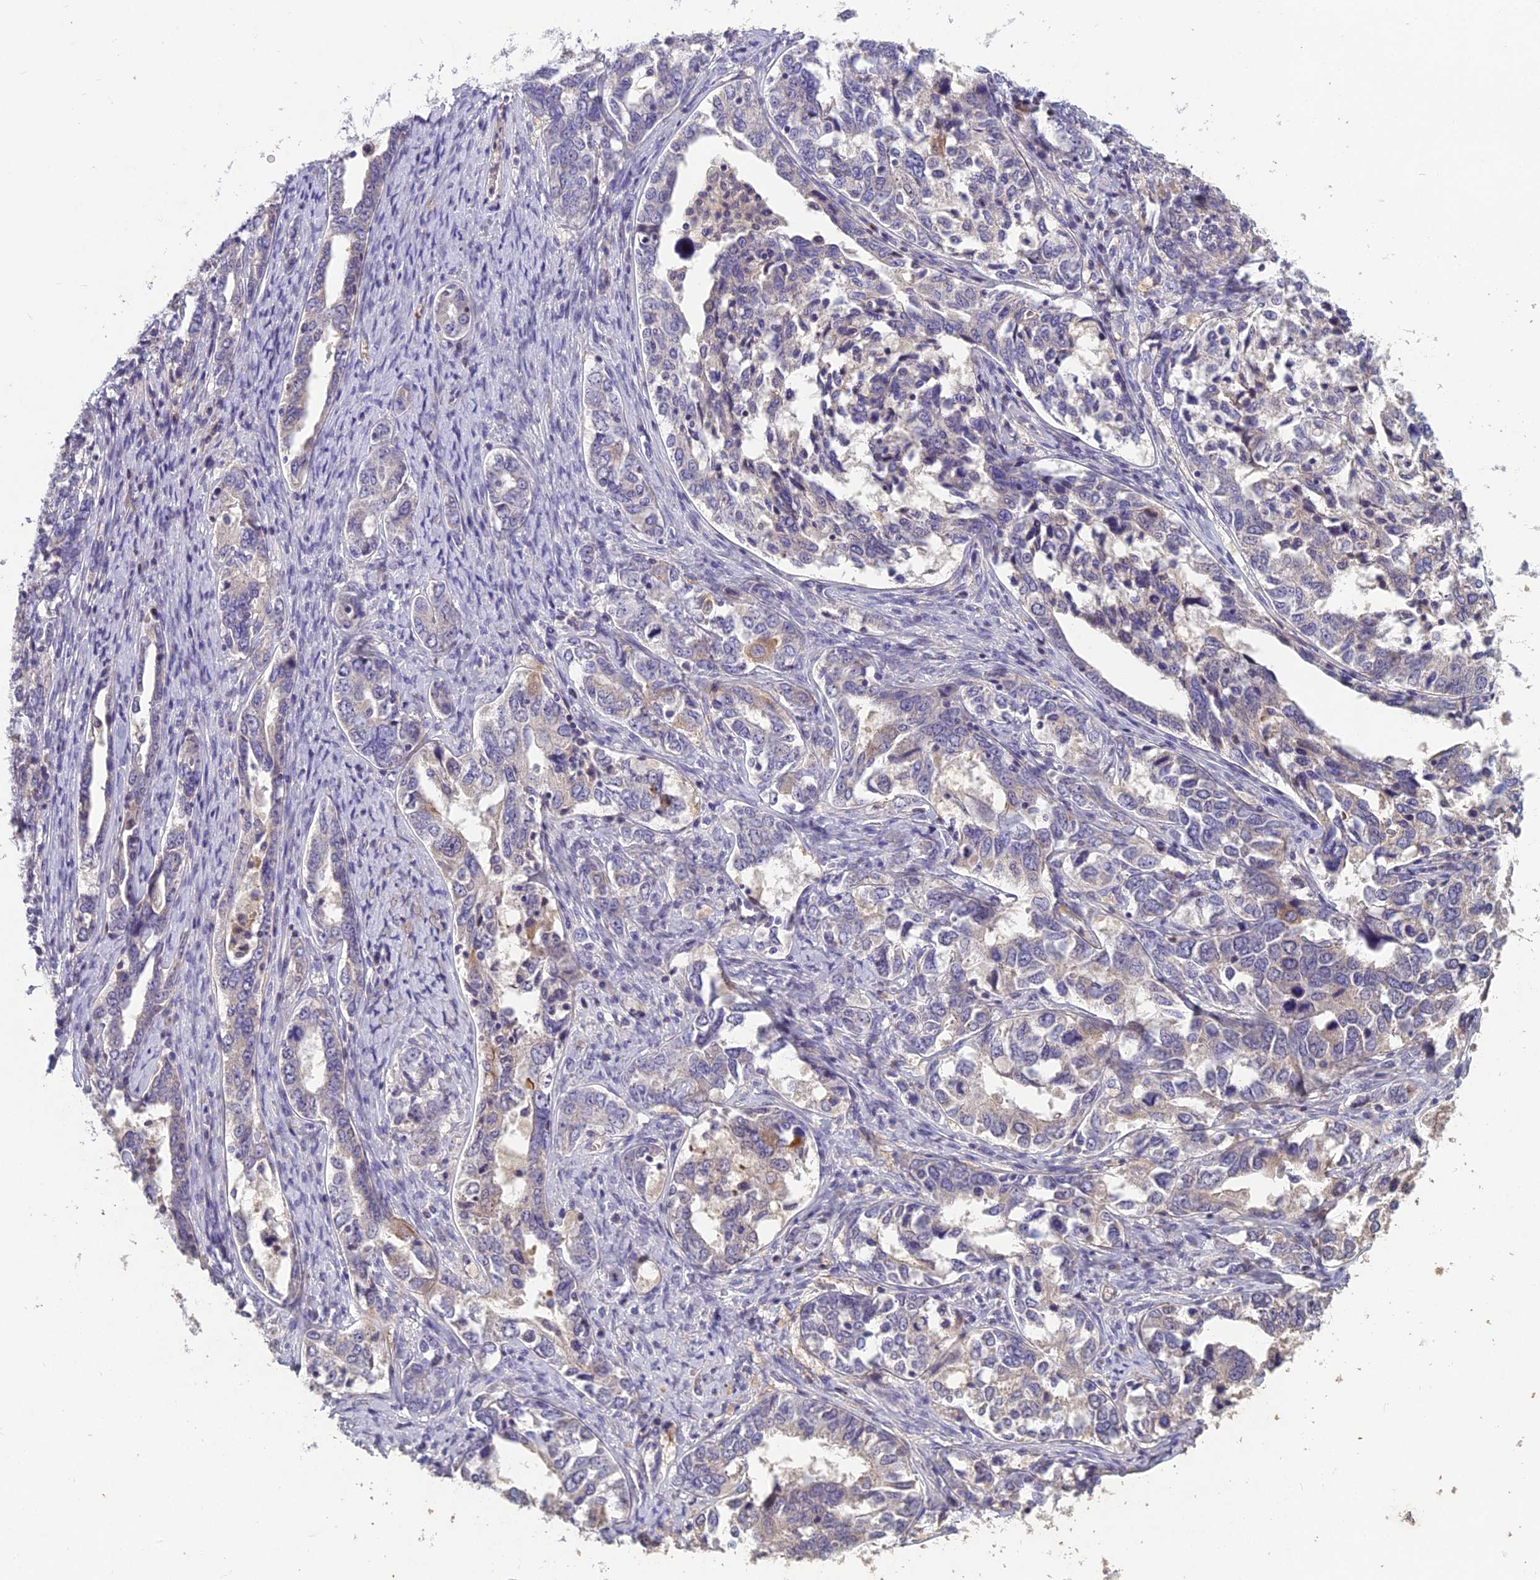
{"staining": {"intensity": "moderate", "quantity": "<25%", "location": "cytoplasmic/membranous"}, "tissue": "ovarian cancer", "cell_type": "Tumor cells", "image_type": "cancer", "snomed": [{"axis": "morphology", "description": "Carcinoma, endometroid"}, {"axis": "topography", "description": "Ovary"}], "caption": "The immunohistochemical stain shows moderate cytoplasmic/membranous expression in tumor cells of ovarian endometroid carcinoma tissue.", "gene": "CEACAM16", "patient": {"sex": "female", "age": 62}}